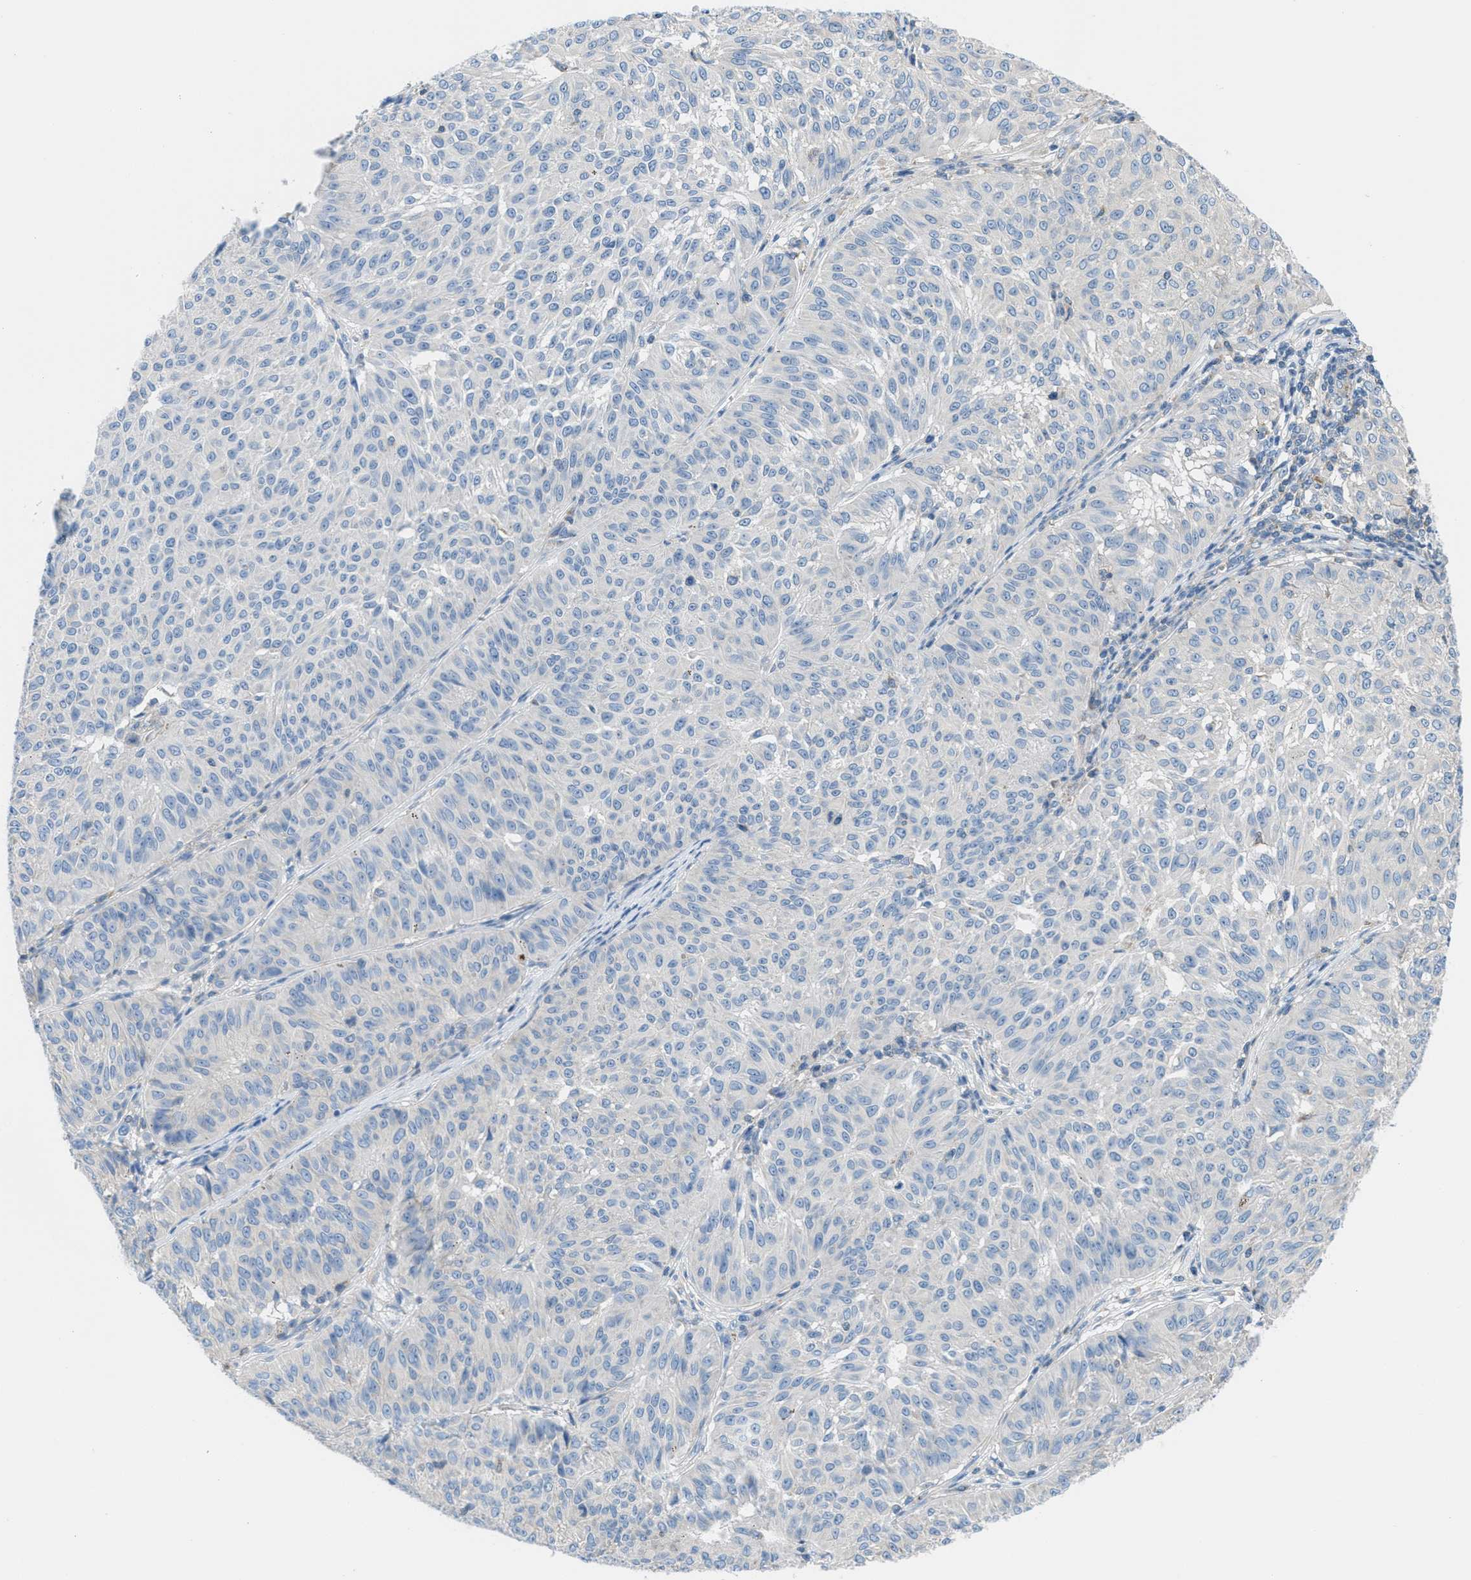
{"staining": {"intensity": "negative", "quantity": "none", "location": "none"}, "tissue": "melanoma", "cell_type": "Tumor cells", "image_type": "cancer", "snomed": [{"axis": "morphology", "description": "Malignant melanoma, NOS"}, {"axis": "topography", "description": "Skin"}], "caption": "An image of malignant melanoma stained for a protein demonstrates no brown staining in tumor cells.", "gene": "MAPRE2", "patient": {"sex": "female", "age": 72}}